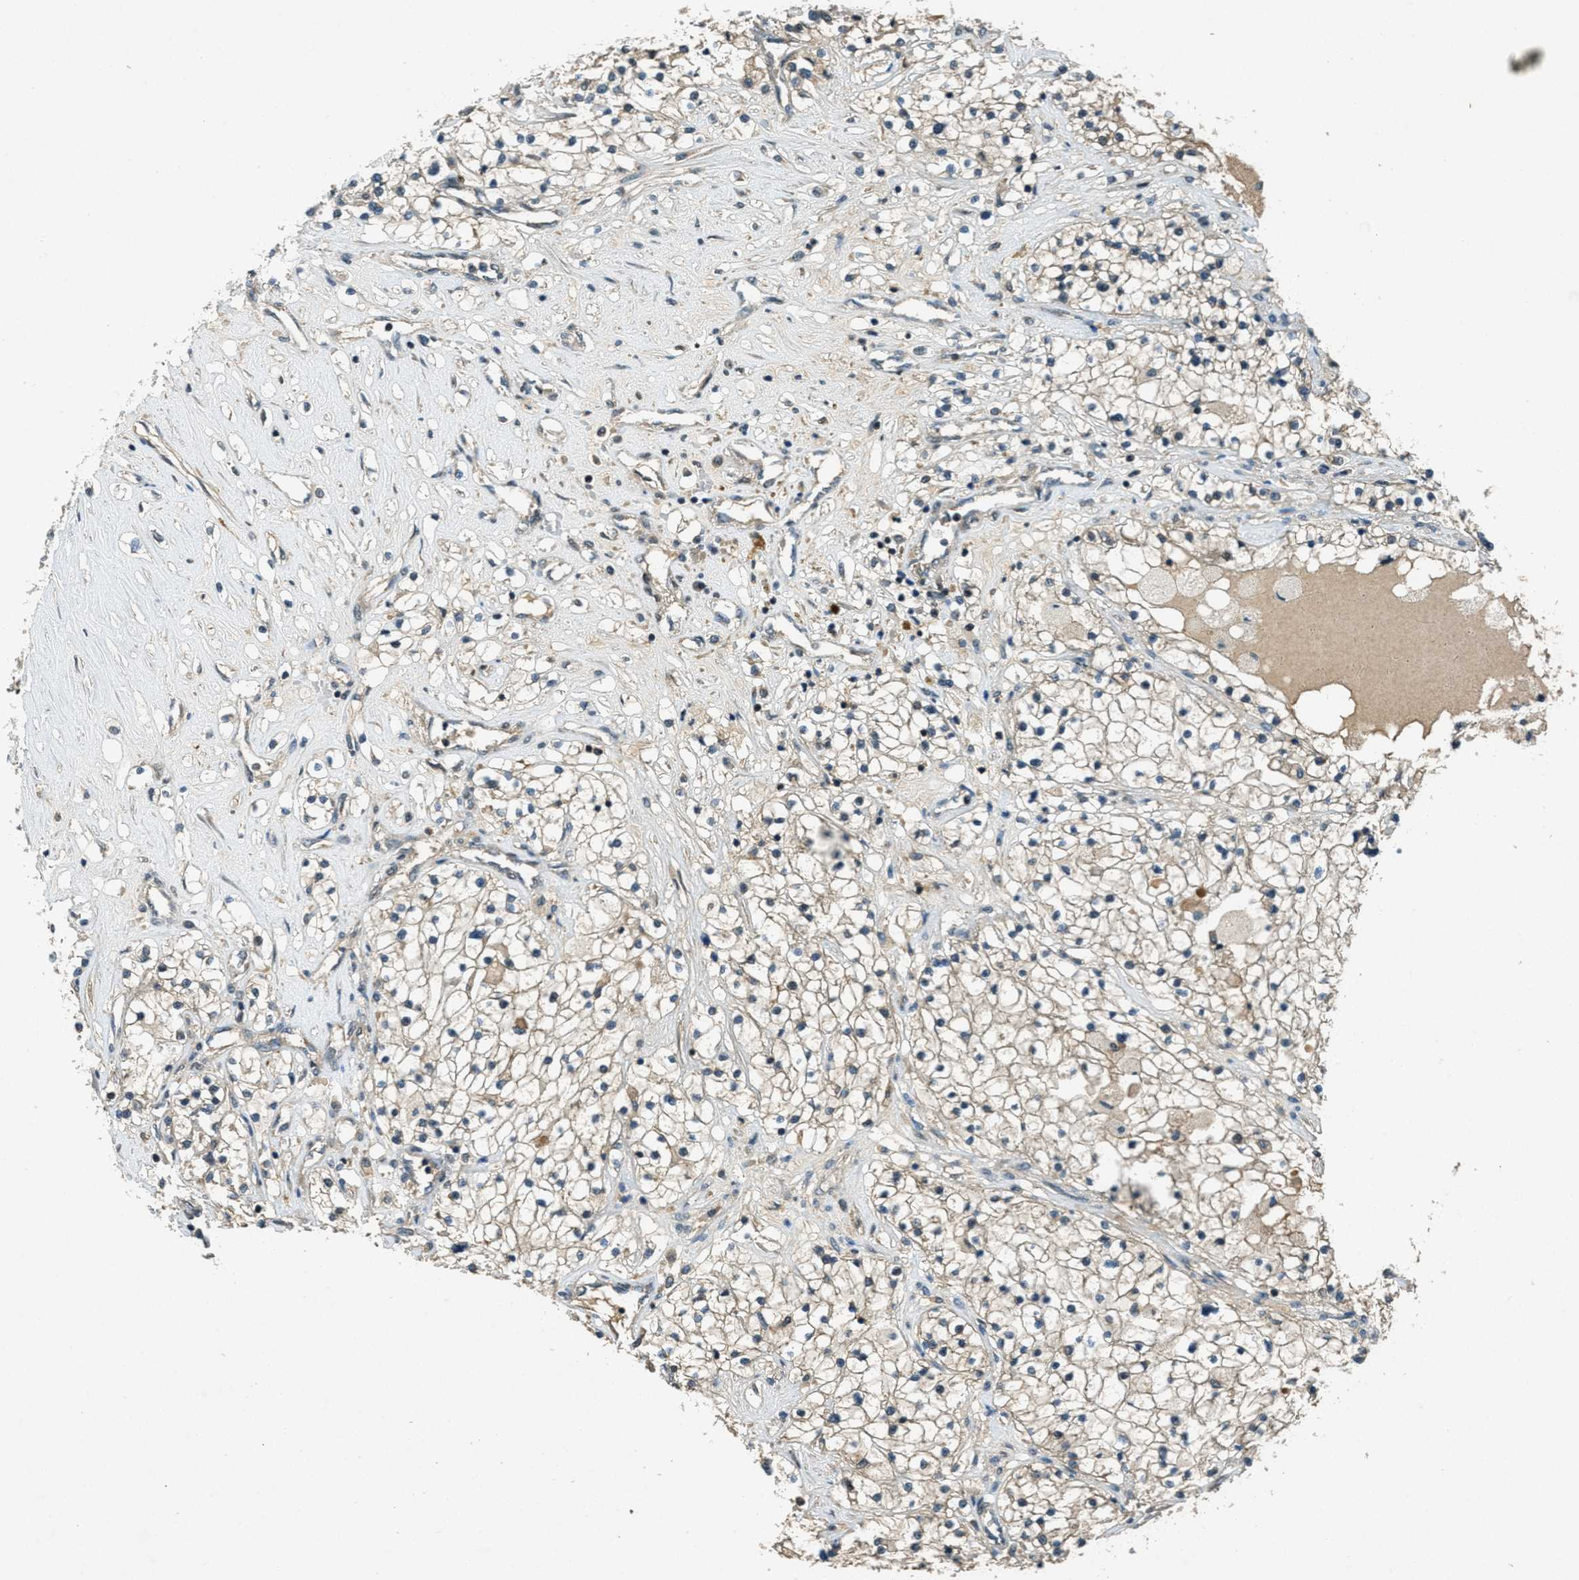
{"staining": {"intensity": "weak", "quantity": ">75%", "location": "cytoplasmic/membranous"}, "tissue": "renal cancer", "cell_type": "Tumor cells", "image_type": "cancer", "snomed": [{"axis": "morphology", "description": "Adenocarcinoma, NOS"}, {"axis": "topography", "description": "Kidney"}], "caption": "Immunohistochemistry (IHC) of renal adenocarcinoma shows low levels of weak cytoplasmic/membranous positivity in about >75% of tumor cells.", "gene": "DUSP6", "patient": {"sex": "male", "age": 68}}